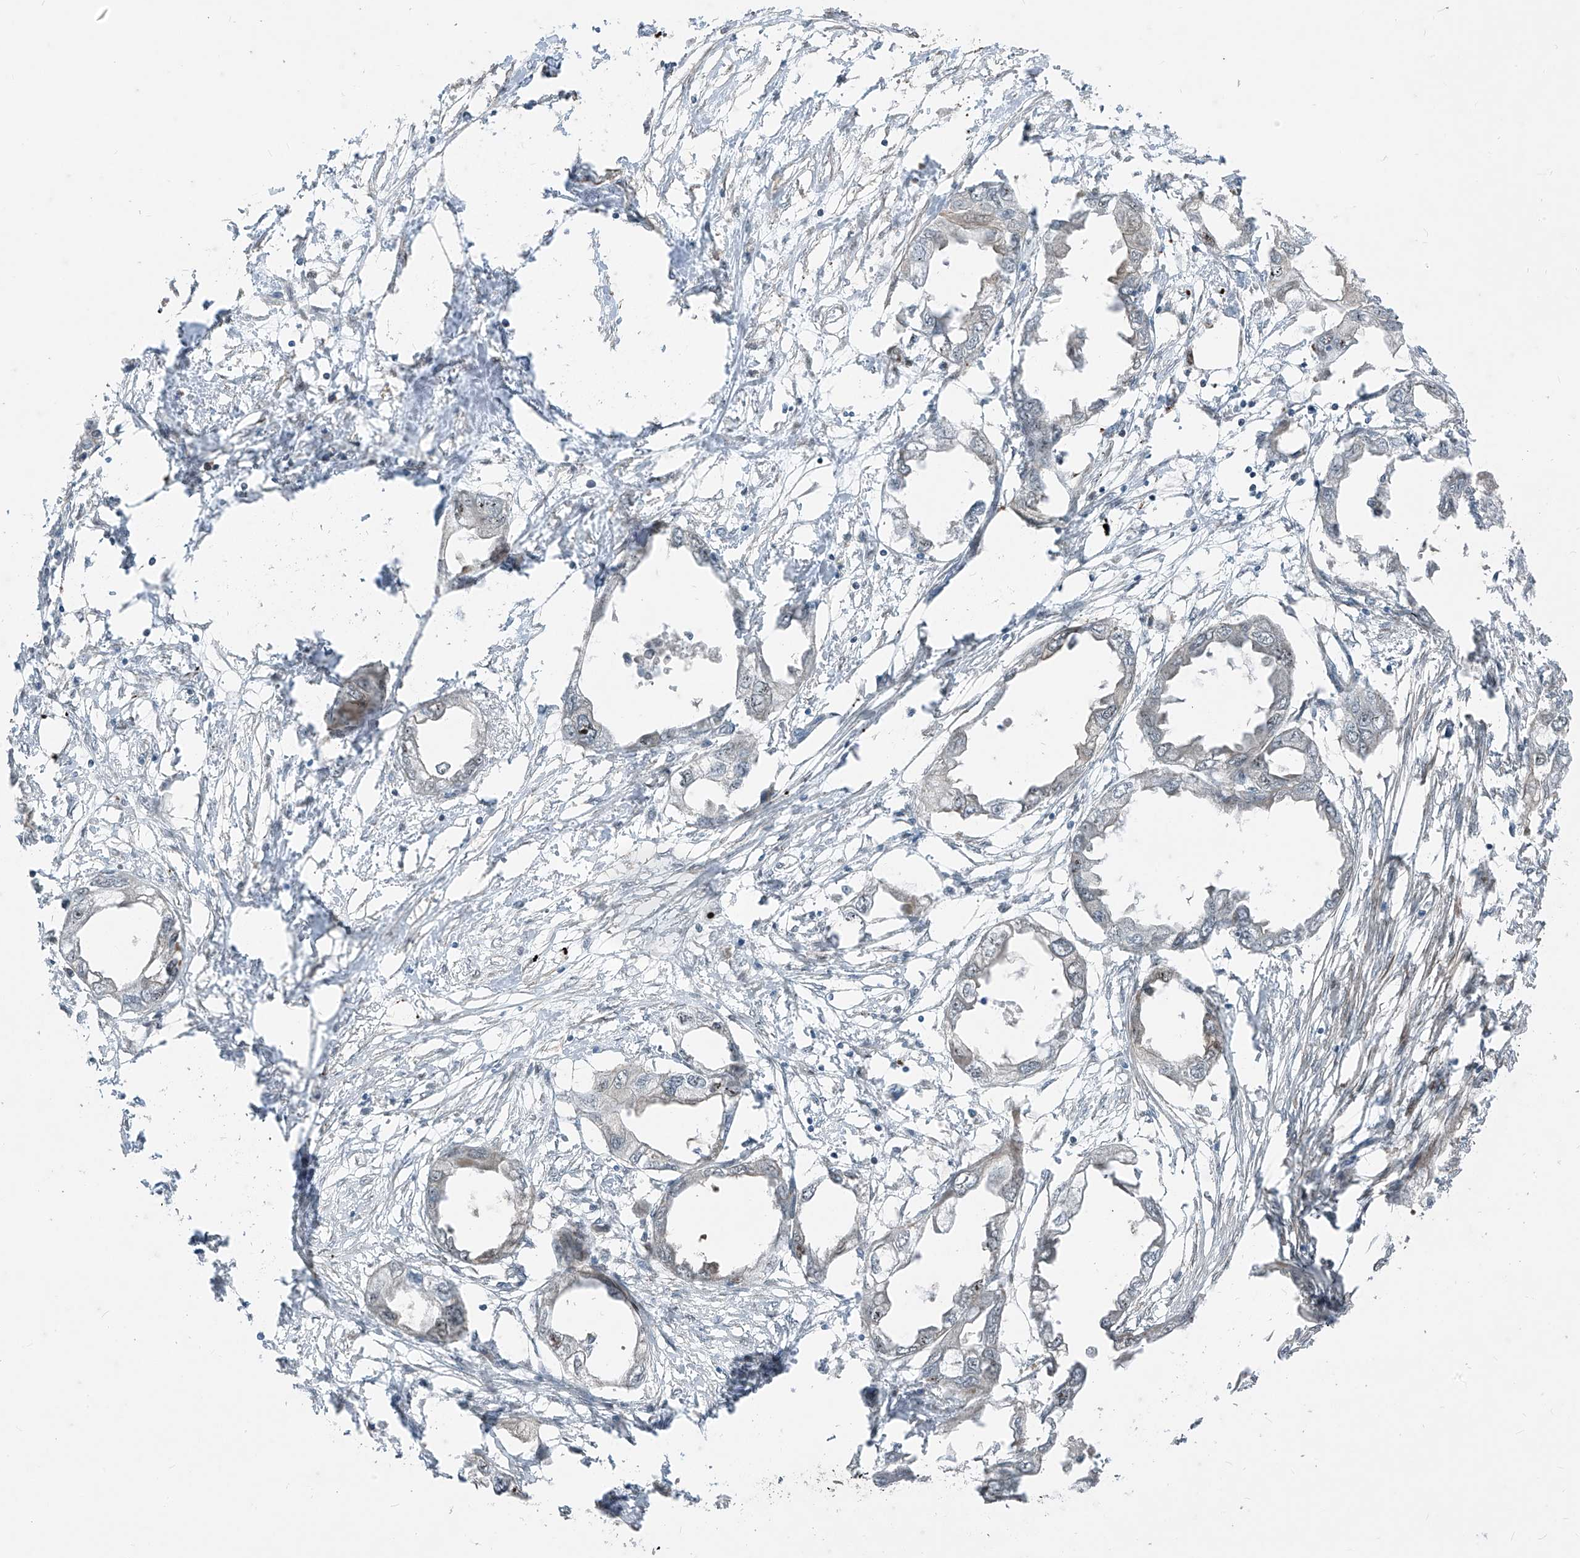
{"staining": {"intensity": "negative", "quantity": "none", "location": "none"}, "tissue": "endometrial cancer", "cell_type": "Tumor cells", "image_type": "cancer", "snomed": [{"axis": "morphology", "description": "Adenocarcinoma, NOS"}, {"axis": "morphology", "description": "Adenocarcinoma, metastatic, NOS"}, {"axis": "topography", "description": "Adipose tissue"}, {"axis": "topography", "description": "Endometrium"}], "caption": "The histopathology image exhibits no significant expression in tumor cells of endometrial adenocarcinoma.", "gene": "PPCS", "patient": {"sex": "female", "age": 67}}